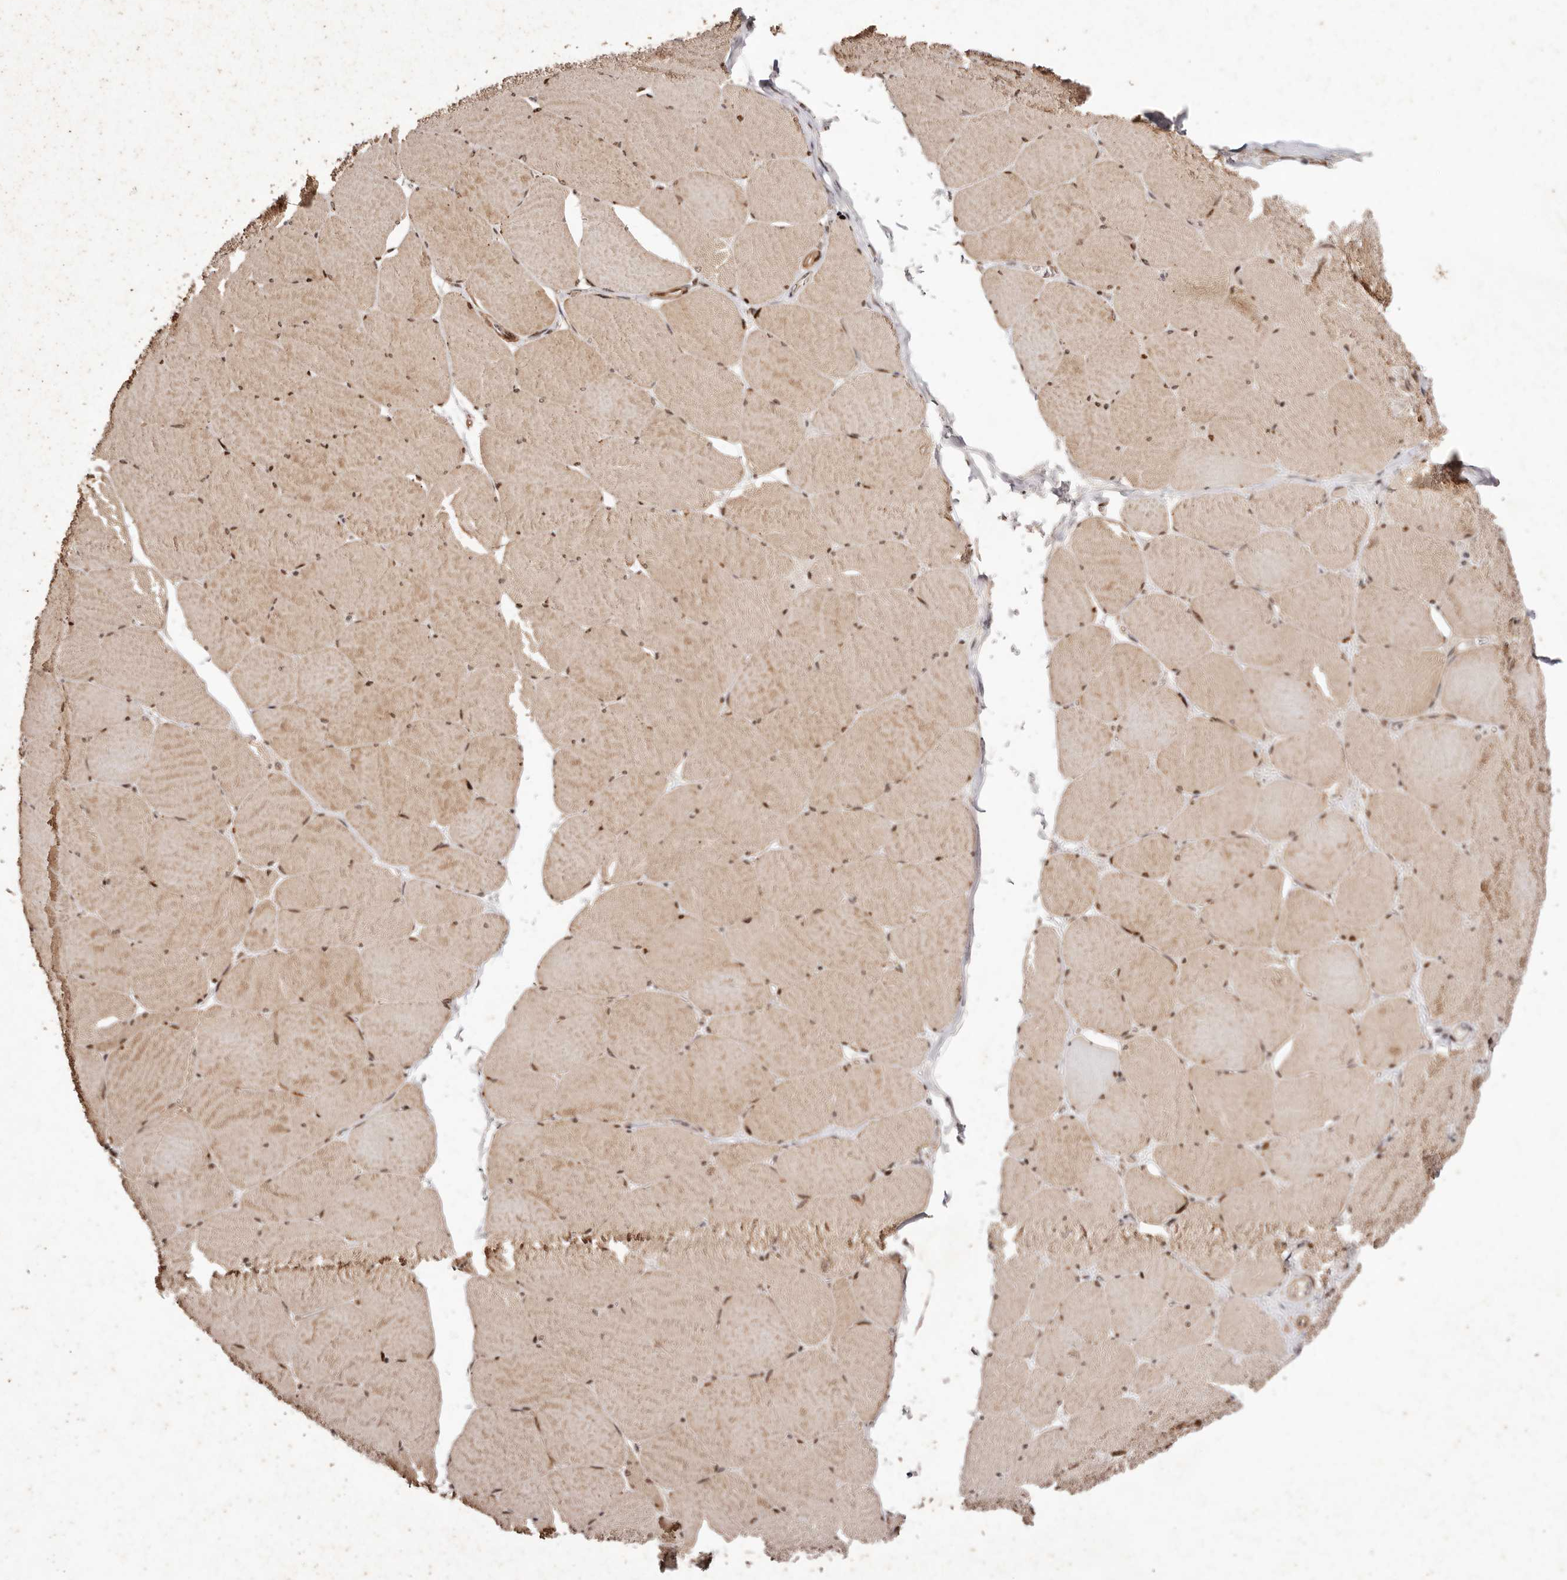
{"staining": {"intensity": "moderate", "quantity": "25%-75%", "location": "cytoplasmic/membranous,nuclear"}, "tissue": "skeletal muscle", "cell_type": "Myocytes", "image_type": "normal", "snomed": [{"axis": "morphology", "description": "Normal tissue, NOS"}, {"axis": "topography", "description": "Skeletal muscle"}, {"axis": "topography", "description": "Head-Neck"}], "caption": "IHC histopathology image of unremarkable skeletal muscle stained for a protein (brown), which reveals medium levels of moderate cytoplasmic/membranous,nuclear staining in approximately 25%-75% of myocytes.", "gene": "HIVEP3", "patient": {"sex": "male", "age": 66}}